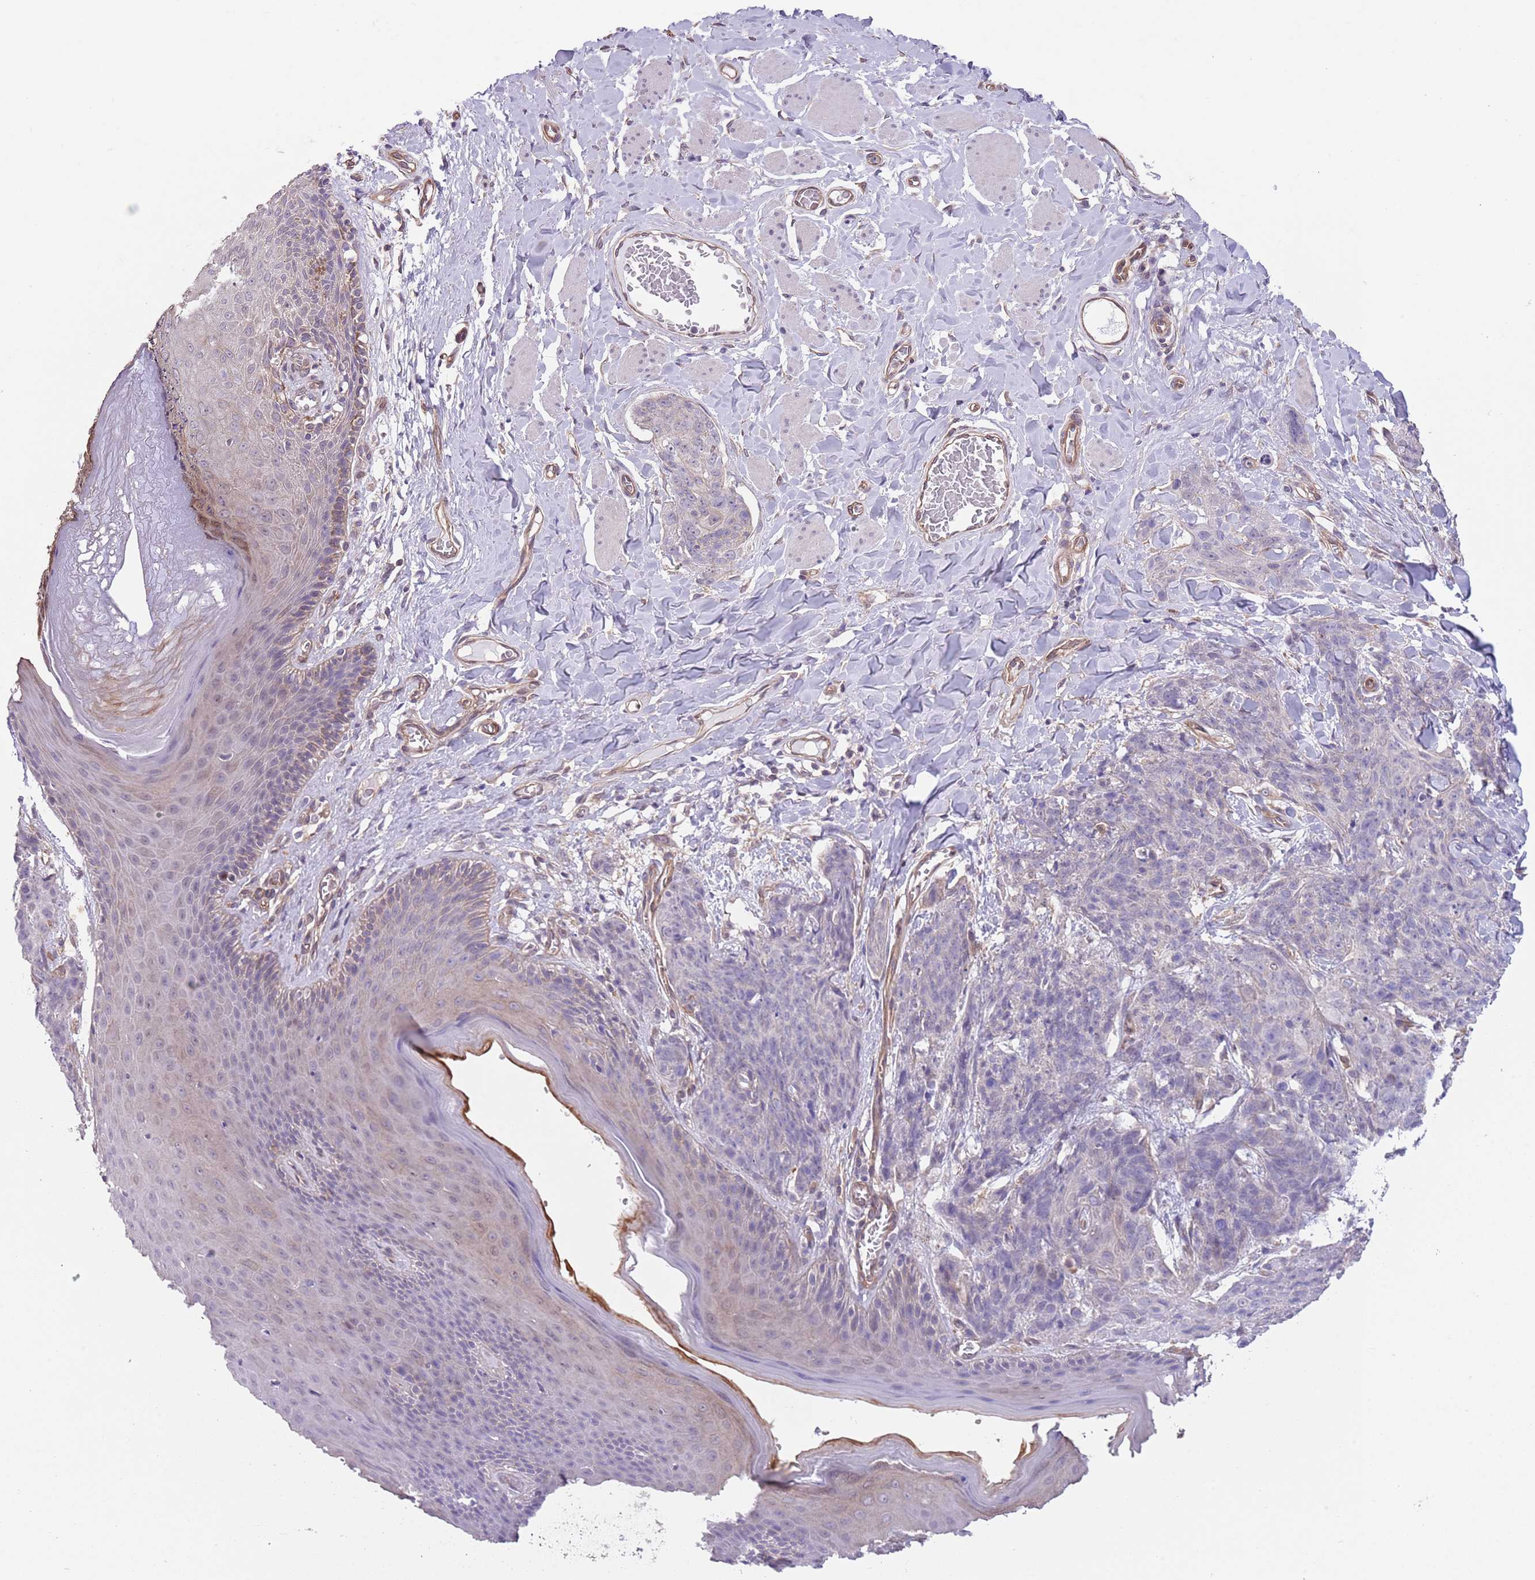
{"staining": {"intensity": "negative", "quantity": "none", "location": "none"}, "tissue": "skin cancer", "cell_type": "Tumor cells", "image_type": "cancer", "snomed": [{"axis": "morphology", "description": "Squamous cell carcinoma, NOS"}, {"axis": "topography", "description": "Skin"}, {"axis": "topography", "description": "Vulva"}], "caption": "This histopathology image is of skin cancer stained with immunohistochemistry to label a protein in brown with the nuclei are counter-stained blue. There is no staining in tumor cells. The staining is performed using DAB (3,3'-diaminobenzidine) brown chromogen with nuclei counter-stained in using hematoxylin.", "gene": "CREBZF", "patient": {"sex": "female", "age": 85}}